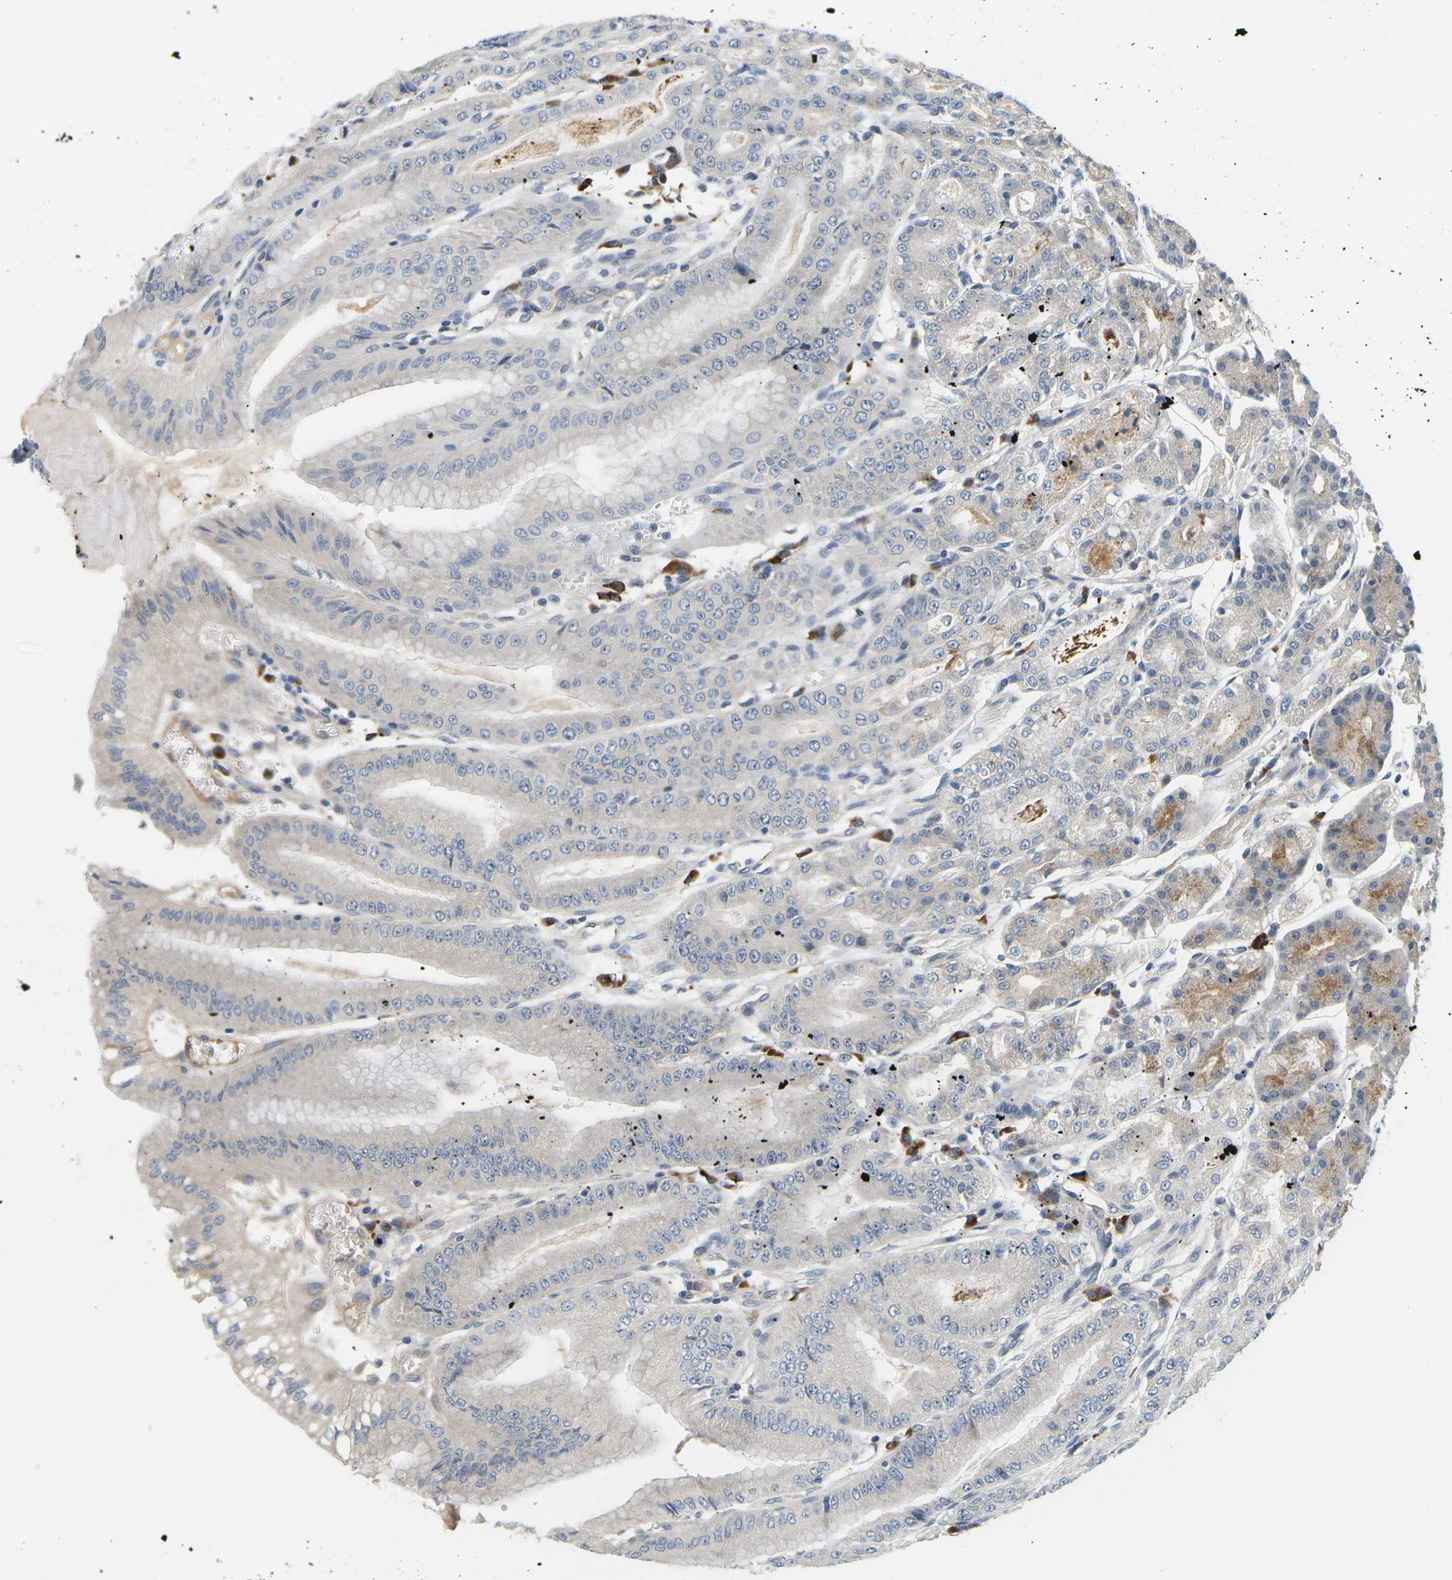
{"staining": {"intensity": "moderate", "quantity": "<25%", "location": "cytoplasmic/membranous"}, "tissue": "stomach", "cell_type": "Glandular cells", "image_type": "normal", "snomed": [{"axis": "morphology", "description": "Normal tissue, NOS"}, {"axis": "topography", "description": "Stomach, lower"}], "caption": "IHC of normal human stomach exhibits low levels of moderate cytoplasmic/membranous staining in approximately <25% of glandular cells.", "gene": "EVA1C", "patient": {"sex": "male", "age": 71}}